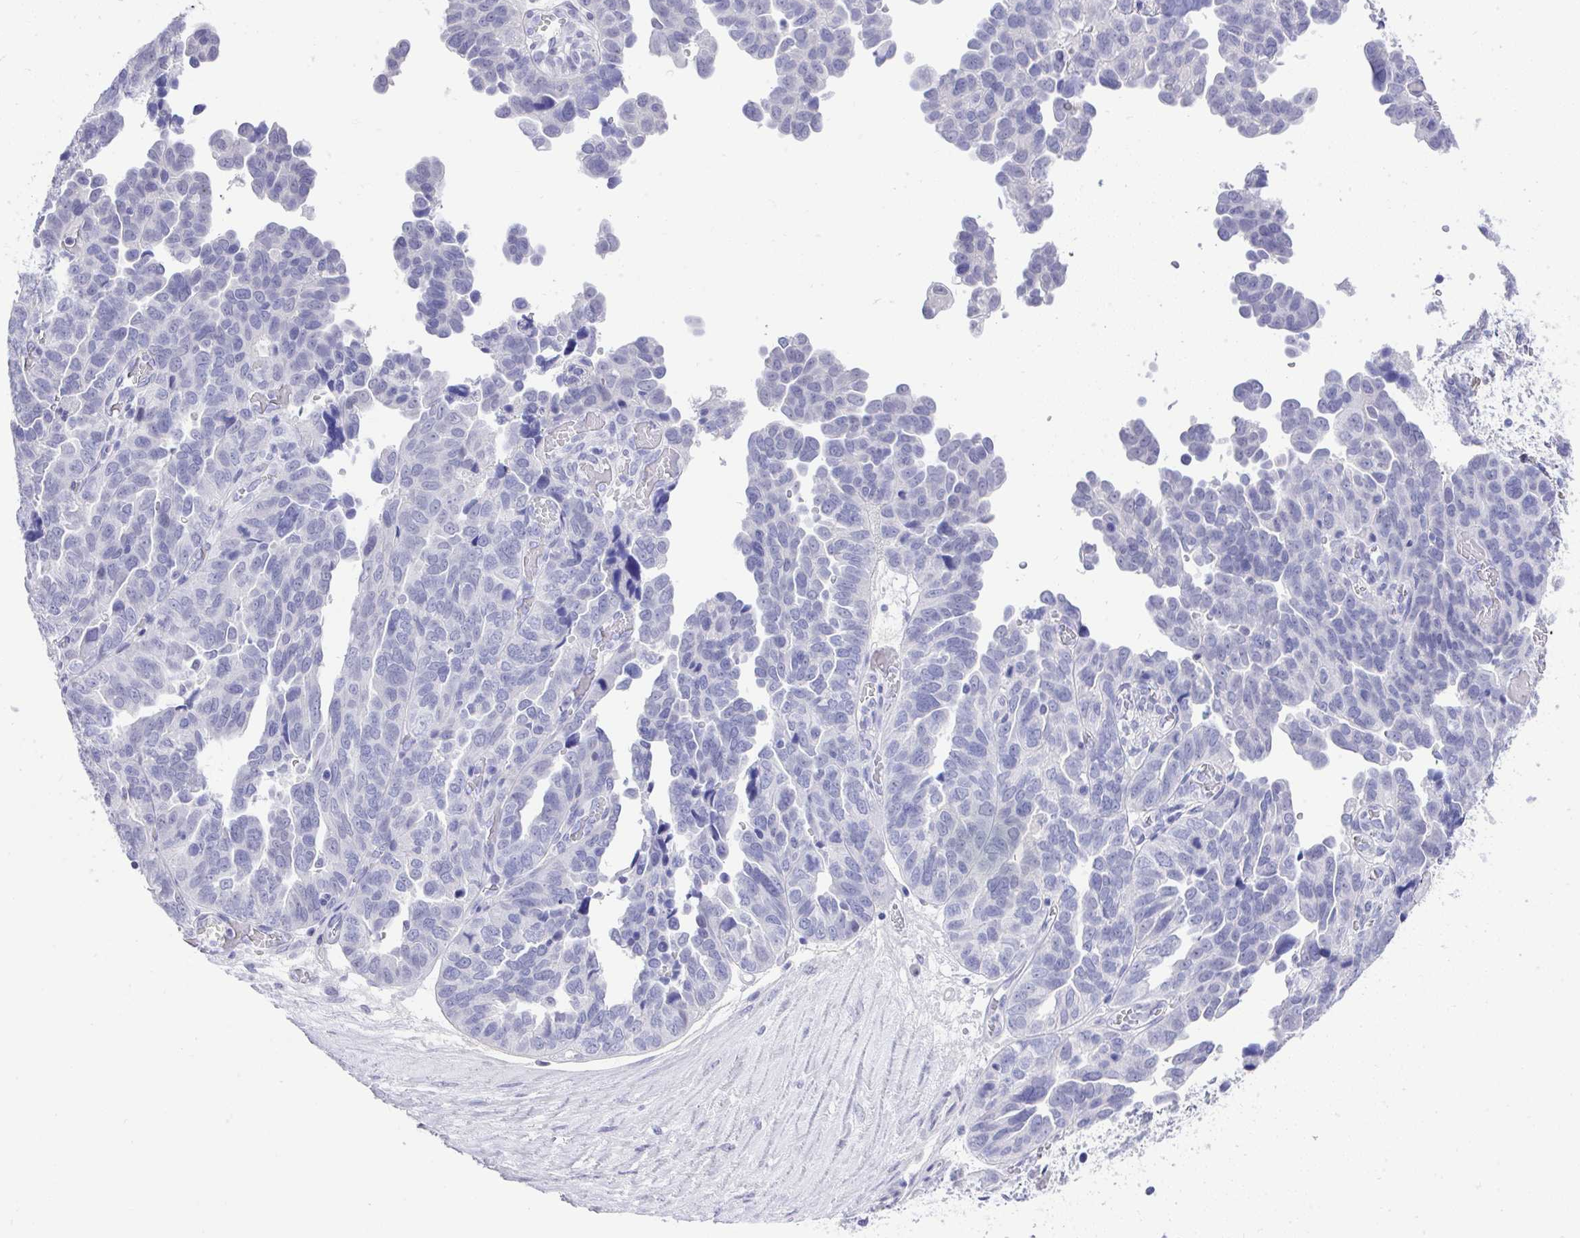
{"staining": {"intensity": "negative", "quantity": "none", "location": "none"}, "tissue": "ovarian cancer", "cell_type": "Tumor cells", "image_type": "cancer", "snomed": [{"axis": "morphology", "description": "Cystadenocarcinoma, serous, NOS"}, {"axis": "topography", "description": "Ovary"}], "caption": "Immunohistochemistry (IHC) image of ovarian cancer (serous cystadenocarcinoma) stained for a protein (brown), which demonstrates no positivity in tumor cells.", "gene": "MS4A12", "patient": {"sex": "female", "age": 64}}